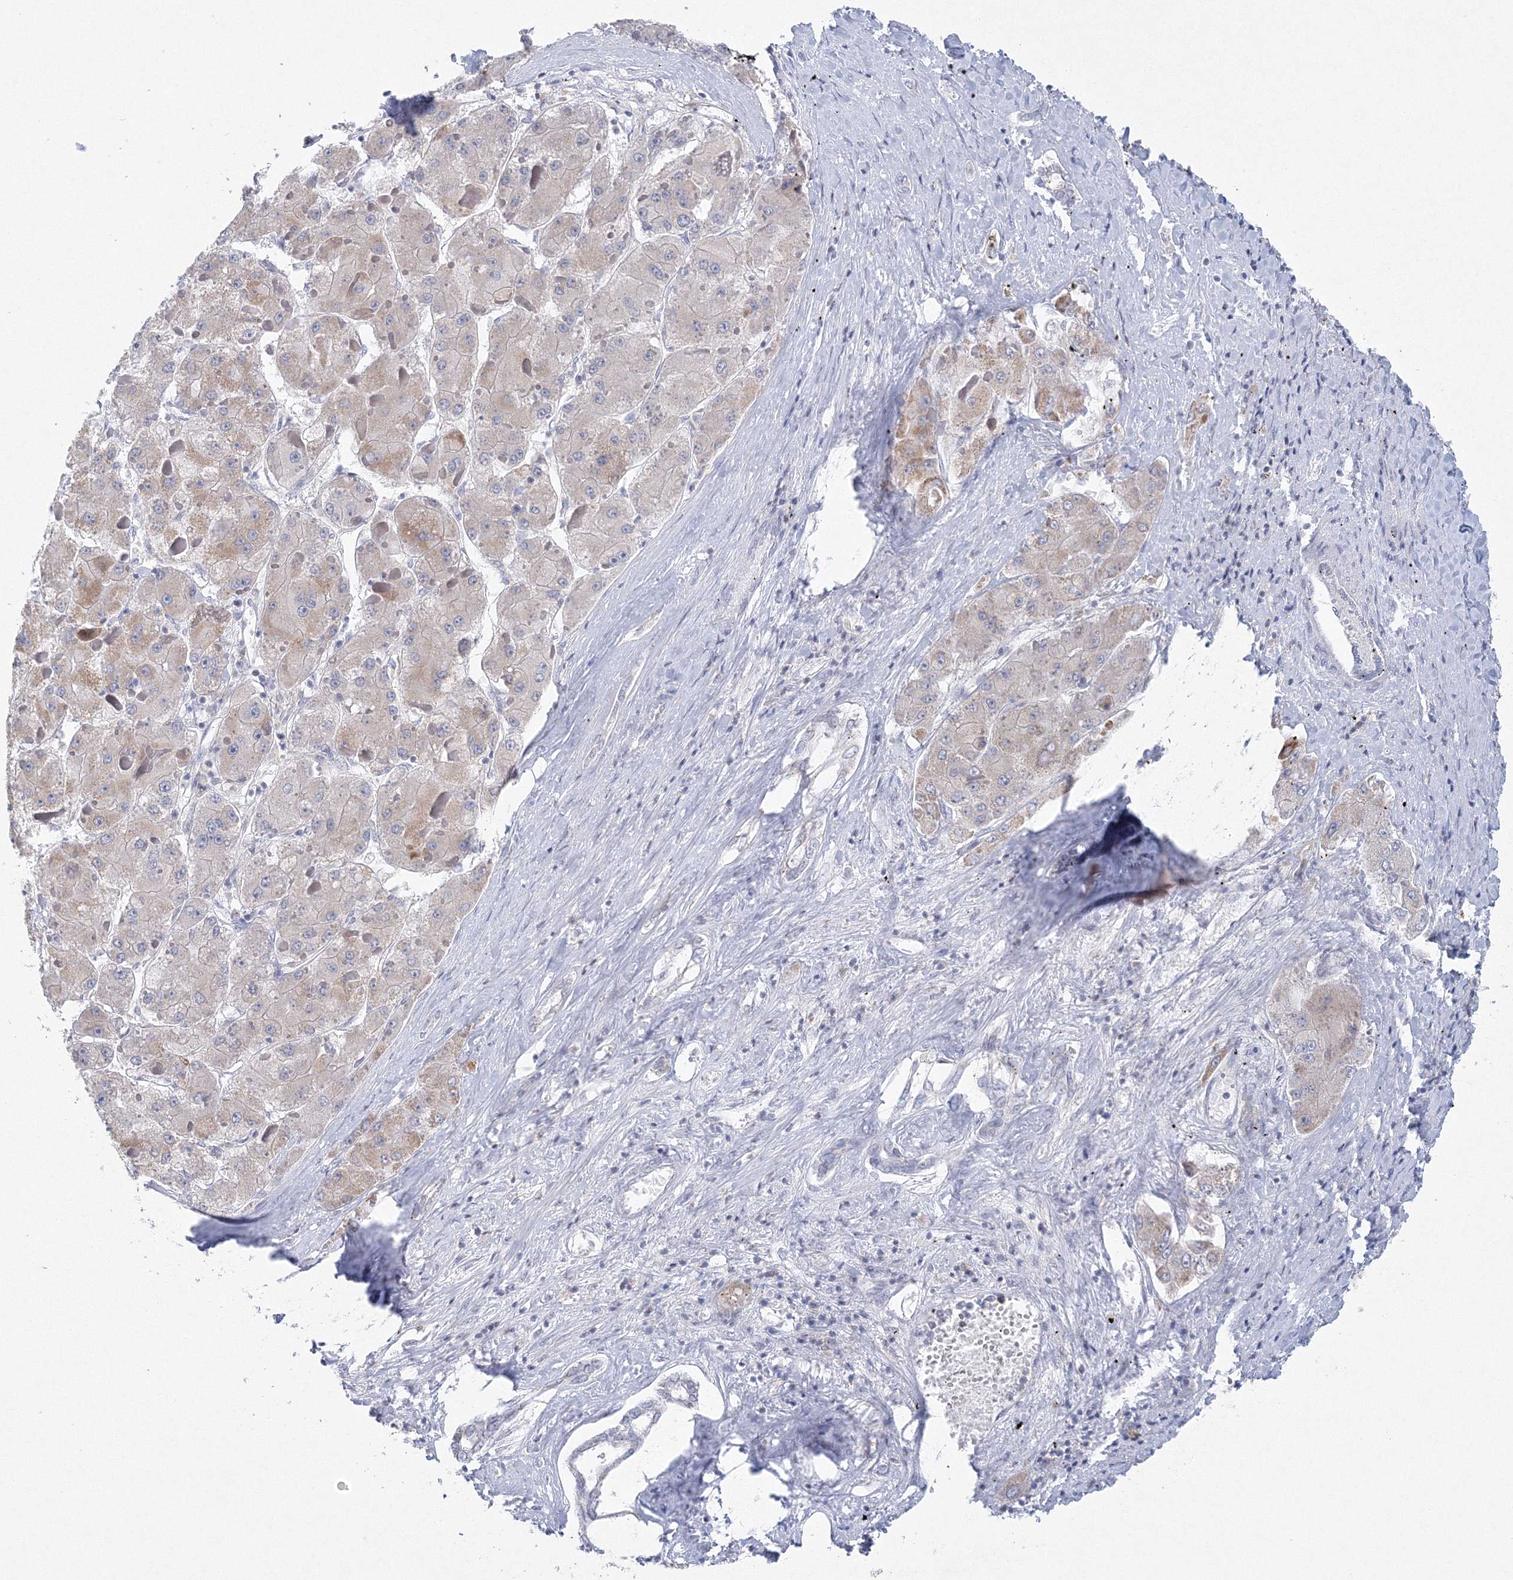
{"staining": {"intensity": "negative", "quantity": "none", "location": "none"}, "tissue": "liver cancer", "cell_type": "Tumor cells", "image_type": "cancer", "snomed": [{"axis": "morphology", "description": "Carcinoma, Hepatocellular, NOS"}, {"axis": "topography", "description": "Liver"}], "caption": "The IHC histopathology image has no significant positivity in tumor cells of liver cancer tissue. Brightfield microscopy of IHC stained with DAB (3,3'-diaminobenzidine) (brown) and hematoxylin (blue), captured at high magnification.", "gene": "NIPAL1", "patient": {"sex": "female", "age": 73}}